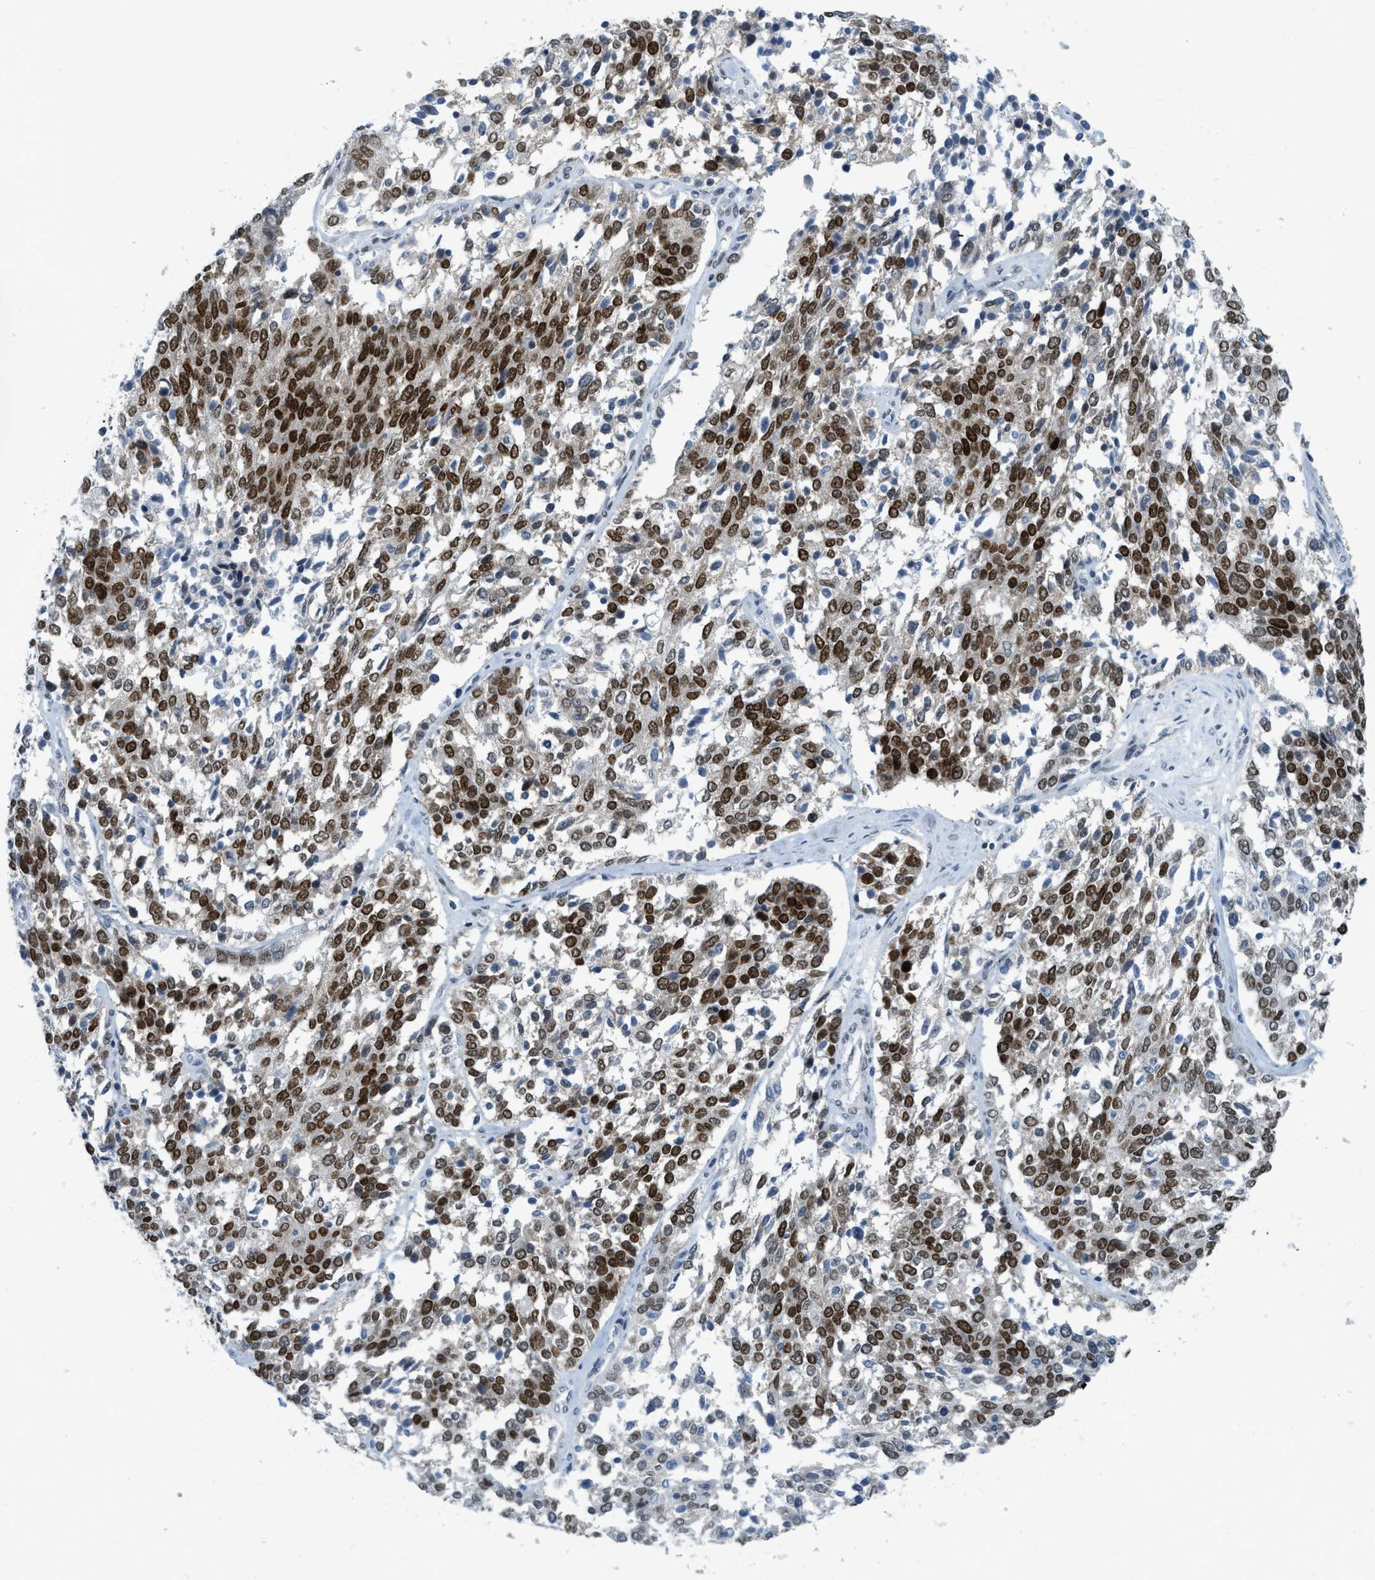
{"staining": {"intensity": "strong", "quantity": ">75%", "location": "nuclear"}, "tissue": "ovarian cancer", "cell_type": "Tumor cells", "image_type": "cancer", "snomed": [{"axis": "morphology", "description": "Cystadenocarcinoma, serous, NOS"}, {"axis": "topography", "description": "Ovary"}], "caption": "Serous cystadenocarcinoma (ovarian) stained with a brown dye shows strong nuclear positive staining in approximately >75% of tumor cells.", "gene": "PBX1", "patient": {"sex": "female", "age": 44}}